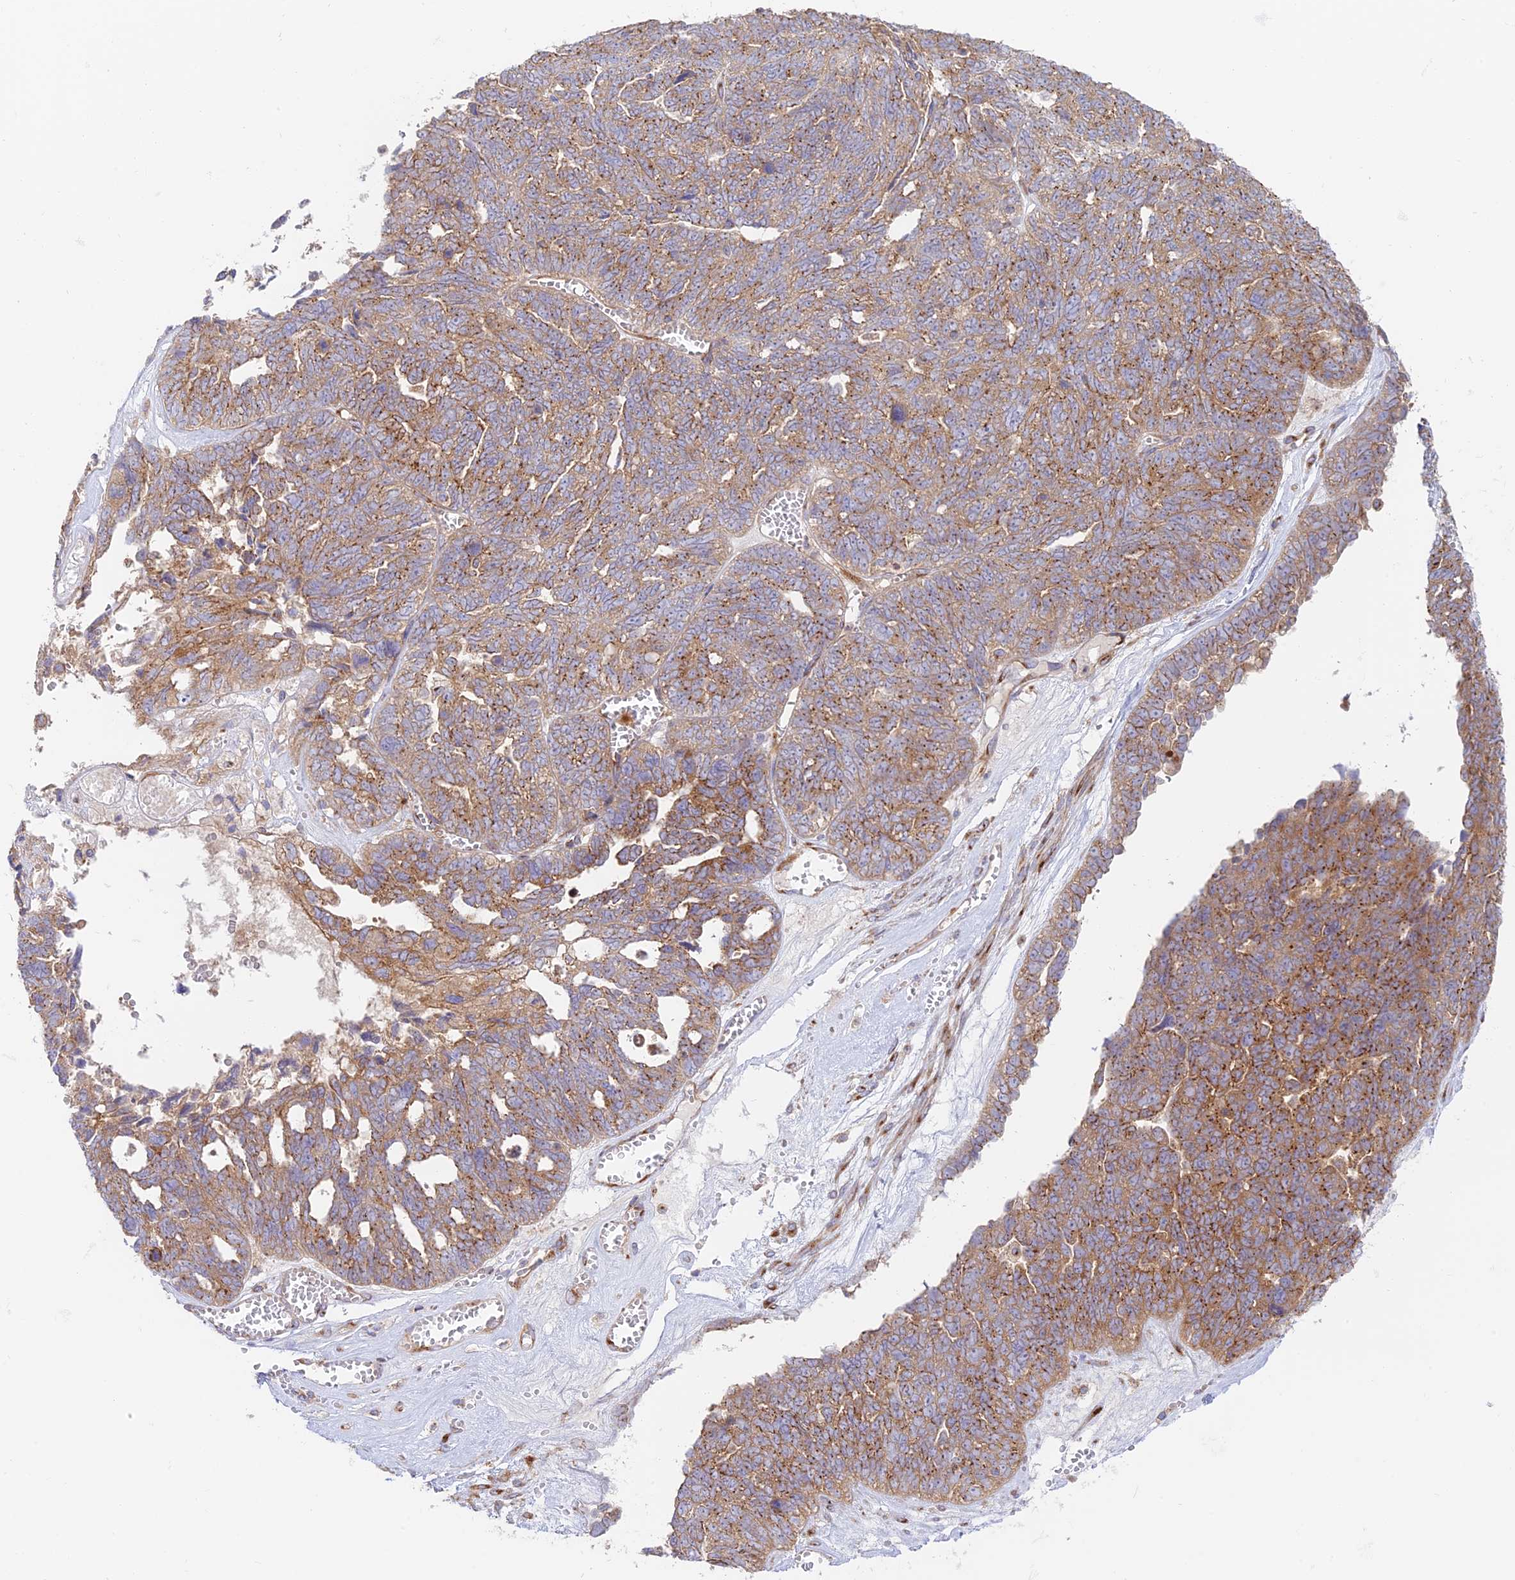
{"staining": {"intensity": "moderate", "quantity": ">75%", "location": "cytoplasmic/membranous"}, "tissue": "ovarian cancer", "cell_type": "Tumor cells", "image_type": "cancer", "snomed": [{"axis": "morphology", "description": "Cystadenocarcinoma, serous, NOS"}, {"axis": "topography", "description": "Ovary"}], "caption": "Tumor cells show medium levels of moderate cytoplasmic/membranous staining in approximately >75% of cells in ovarian cancer (serous cystadenocarcinoma).", "gene": "GOLGA3", "patient": {"sex": "female", "age": 79}}